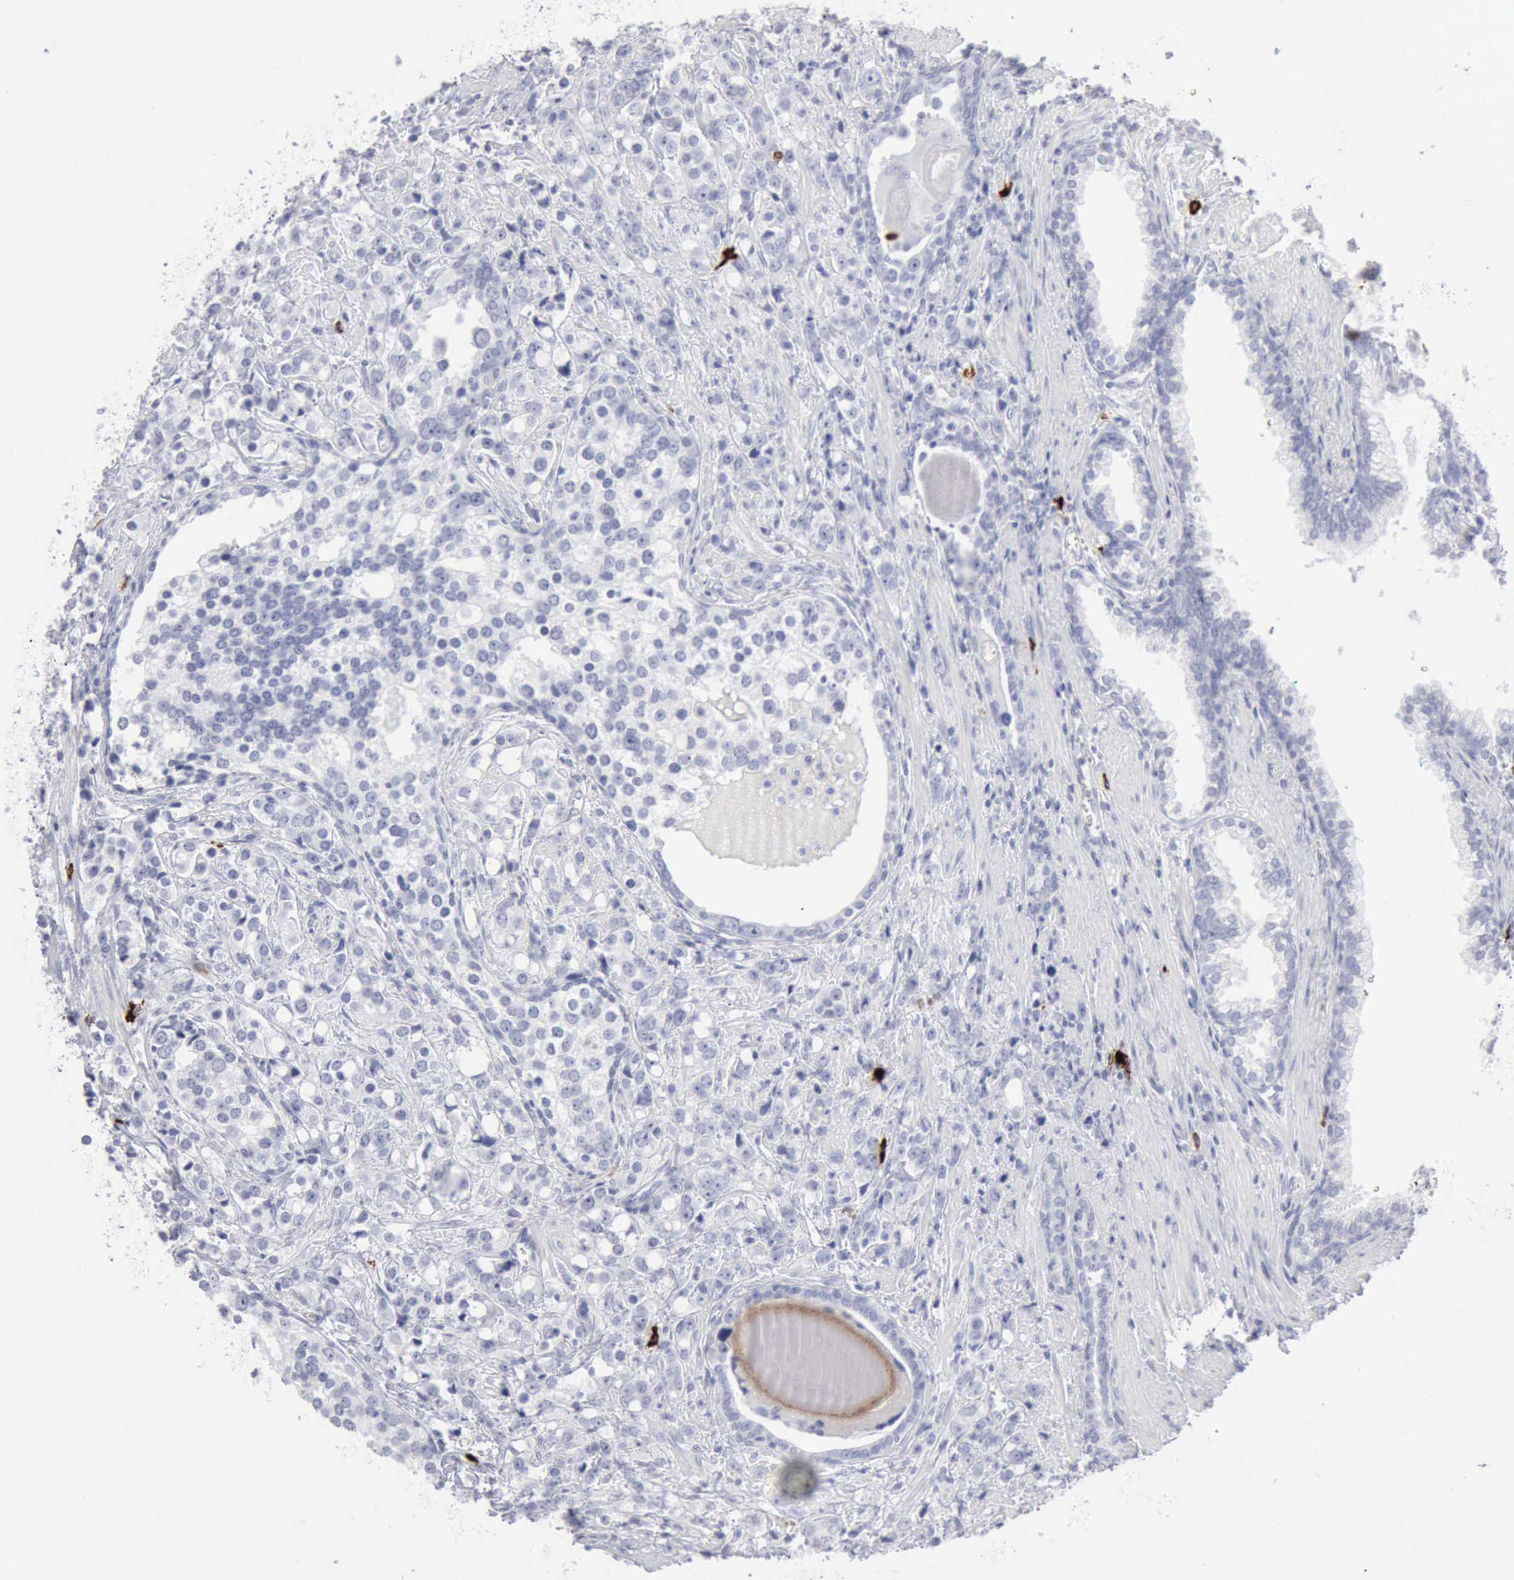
{"staining": {"intensity": "negative", "quantity": "none", "location": "none"}, "tissue": "prostate cancer", "cell_type": "Tumor cells", "image_type": "cancer", "snomed": [{"axis": "morphology", "description": "Adenocarcinoma, High grade"}, {"axis": "topography", "description": "Prostate"}], "caption": "Protein analysis of prostate cancer shows no significant positivity in tumor cells. The staining was performed using DAB (3,3'-diaminobenzidine) to visualize the protein expression in brown, while the nuclei were stained in blue with hematoxylin (Magnification: 20x).", "gene": "CMA1", "patient": {"sex": "male", "age": 71}}